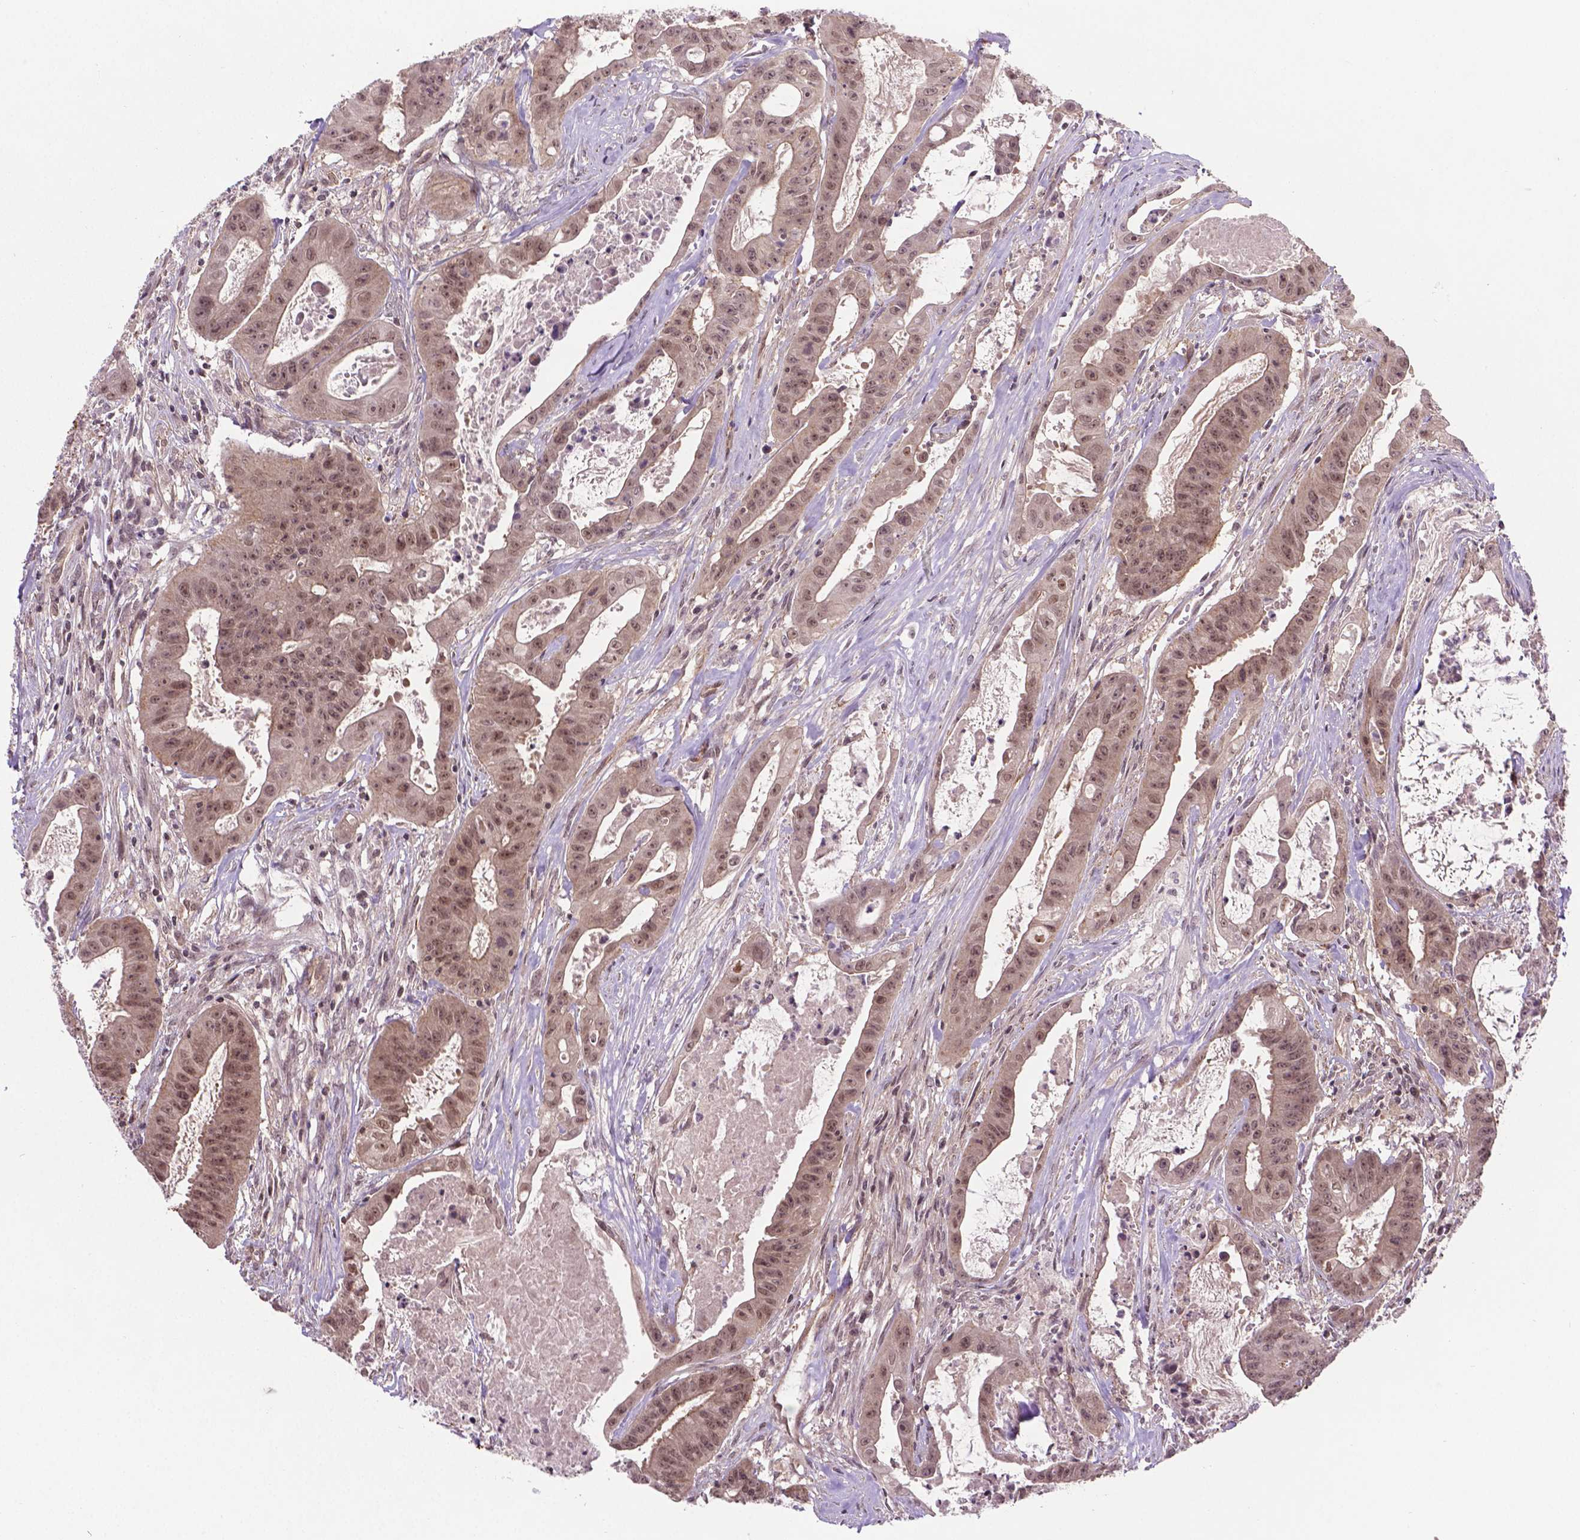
{"staining": {"intensity": "moderate", "quantity": ">75%", "location": "cytoplasmic/membranous,nuclear"}, "tissue": "colorectal cancer", "cell_type": "Tumor cells", "image_type": "cancer", "snomed": [{"axis": "morphology", "description": "Adenocarcinoma, NOS"}, {"axis": "topography", "description": "Colon"}], "caption": "Immunohistochemistry staining of colorectal adenocarcinoma, which reveals medium levels of moderate cytoplasmic/membranous and nuclear positivity in approximately >75% of tumor cells indicating moderate cytoplasmic/membranous and nuclear protein expression. The staining was performed using DAB (3,3'-diaminobenzidine) (brown) for protein detection and nuclei were counterstained in hematoxylin (blue).", "gene": "ANKRD54", "patient": {"sex": "male", "age": 33}}